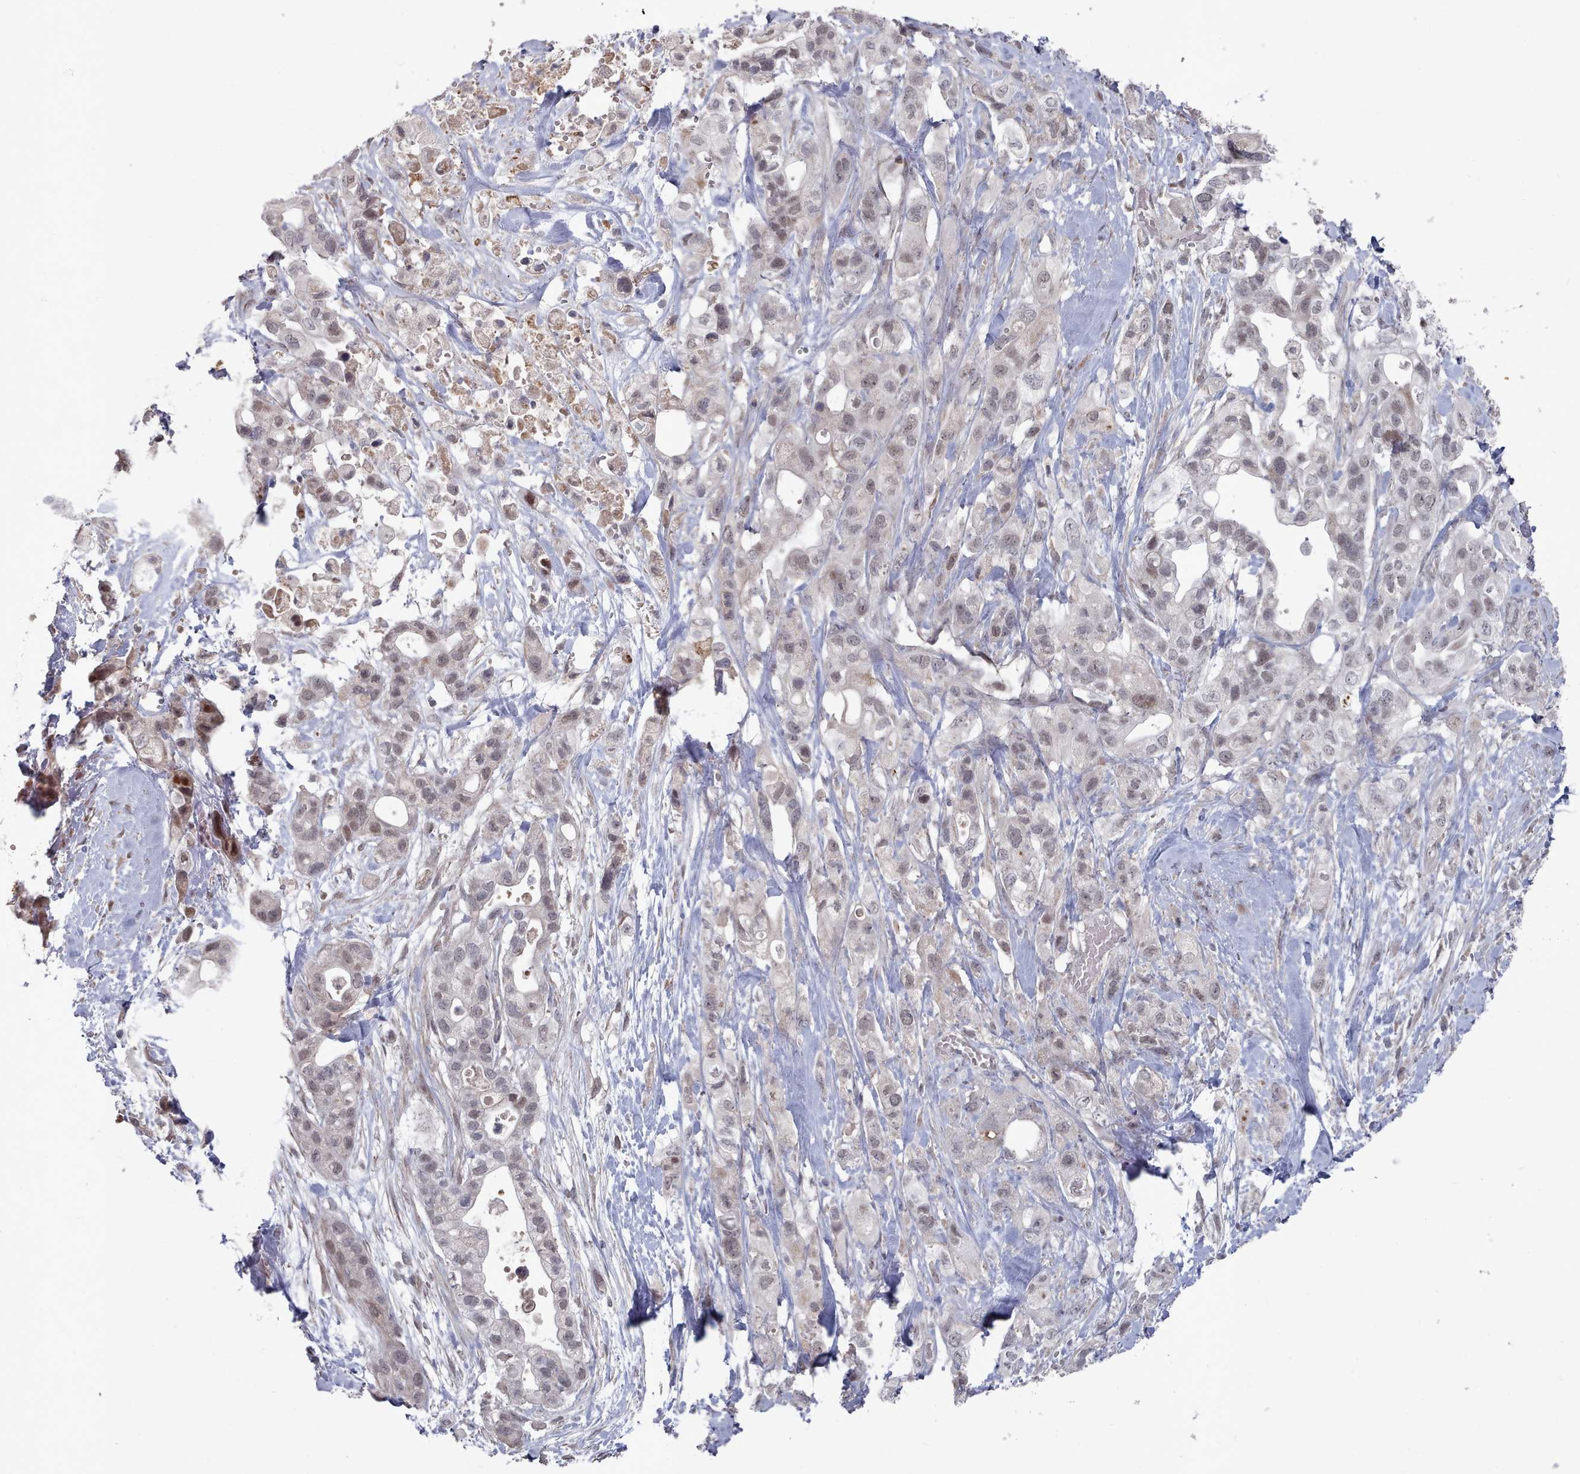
{"staining": {"intensity": "moderate", "quantity": "25%-75%", "location": "nuclear"}, "tissue": "pancreatic cancer", "cell_type": "Tumor cells", "image_type": "cancer", "snomed": [{"axis": "morphology", "description": "Adenocarcinoma, NOS"}, {"axis": "topography", "description": "Pancreas"}], "caption": "Pancreatic cancer tissue shows moderate nuclear staining in about 25%-75% of tumor cells, visualized by immunohistochemistry.", "gene": "CPSF4", "patient": {"sex": "male", "age": 44}}